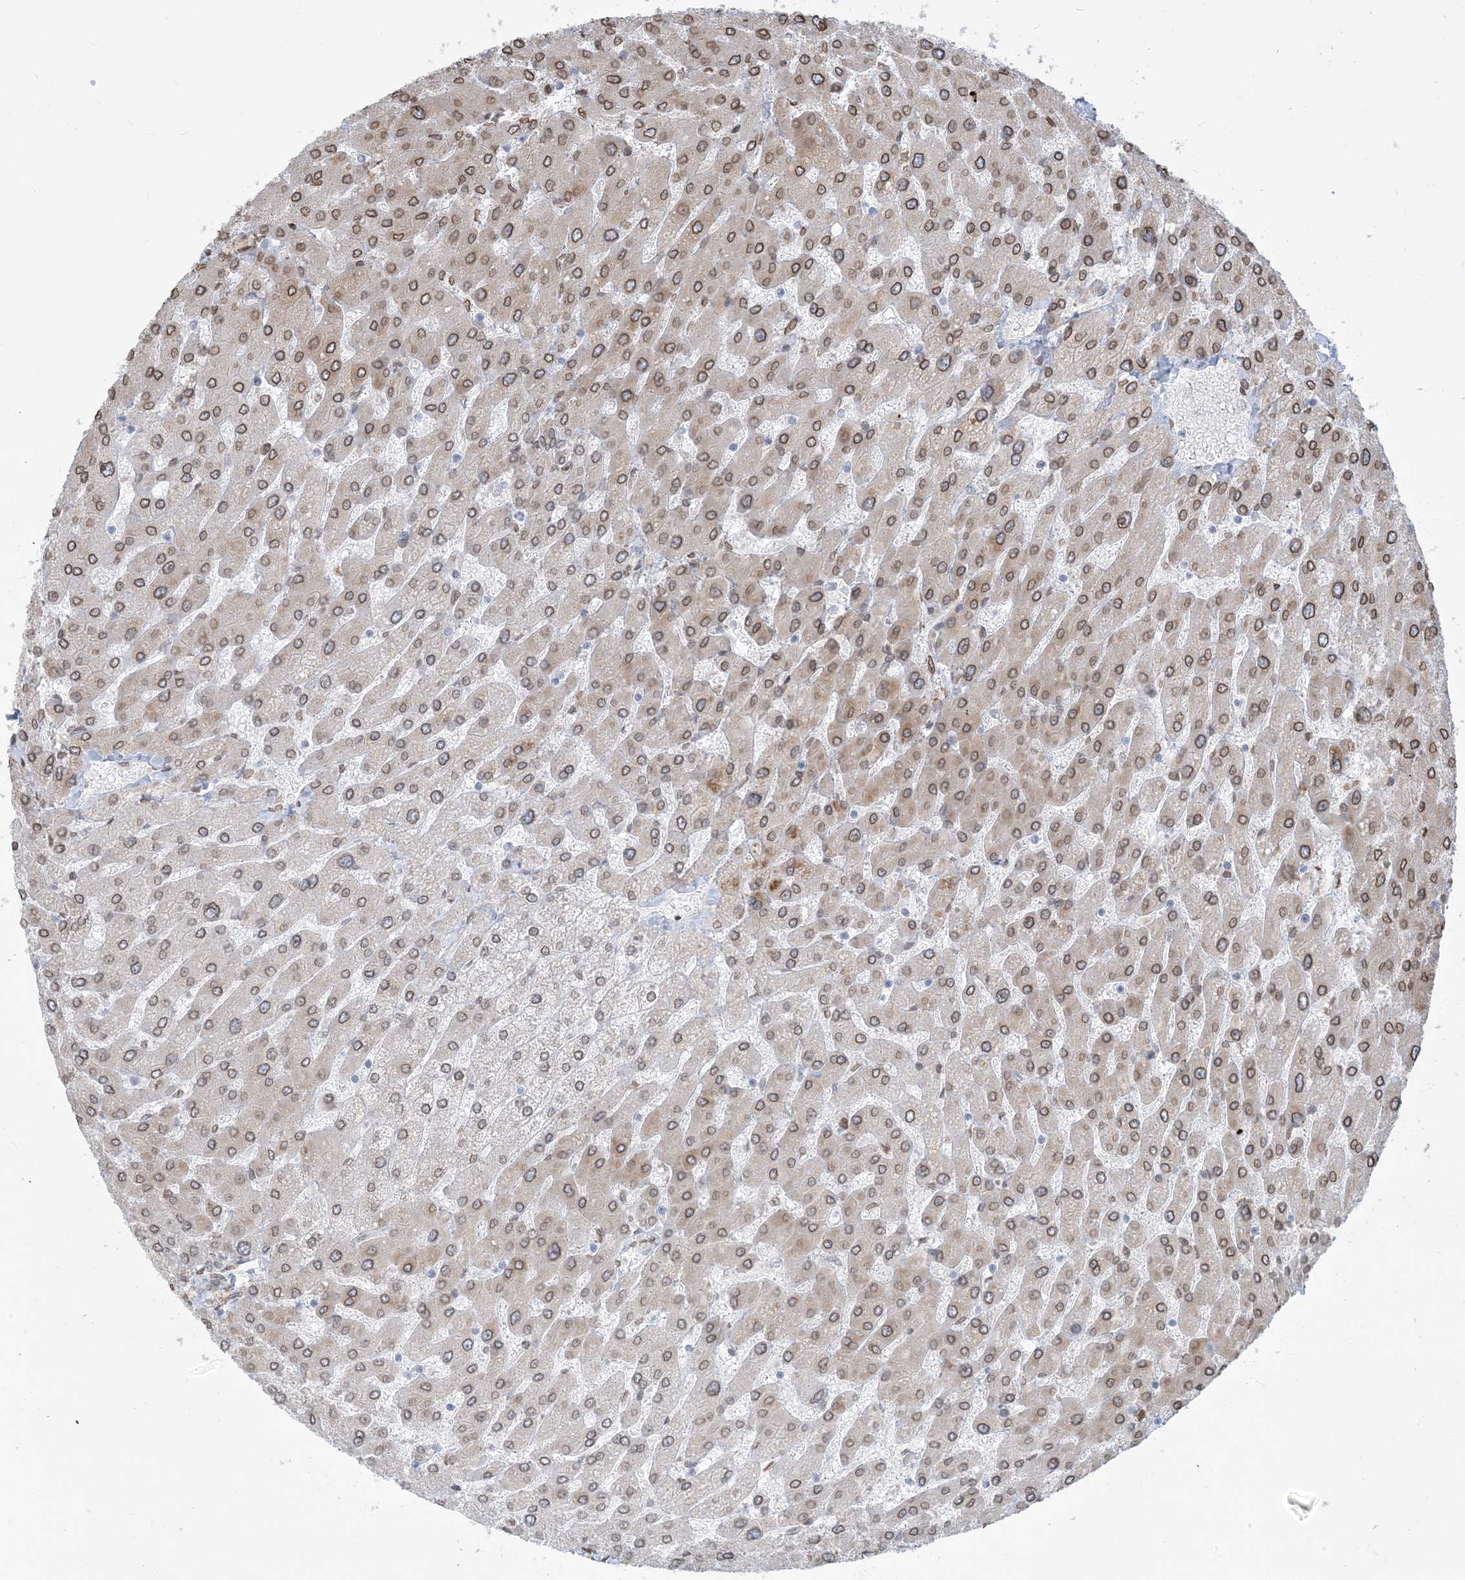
{"staining": {"intensity": "weak", "quantity": ">75%", "location": "cytoplasmic/membranous,nuclear"}, "tissue": "liver", "cell_type": "Cholangiocytes", "image_type": "normal", "snomed": [{"axis": "morphology", "description": "Normal tissue, NOS"}, {"axis": "topography", "description": "Liver"}], "caption": "Brown immunohistochemical staining in unremarkable liver displays weak cytoplasmic/membranous,nuclear expression in about >75% of cholangiocytes.", "gene": "WWP1", "patient": {"sex": "male", "age": 55}}